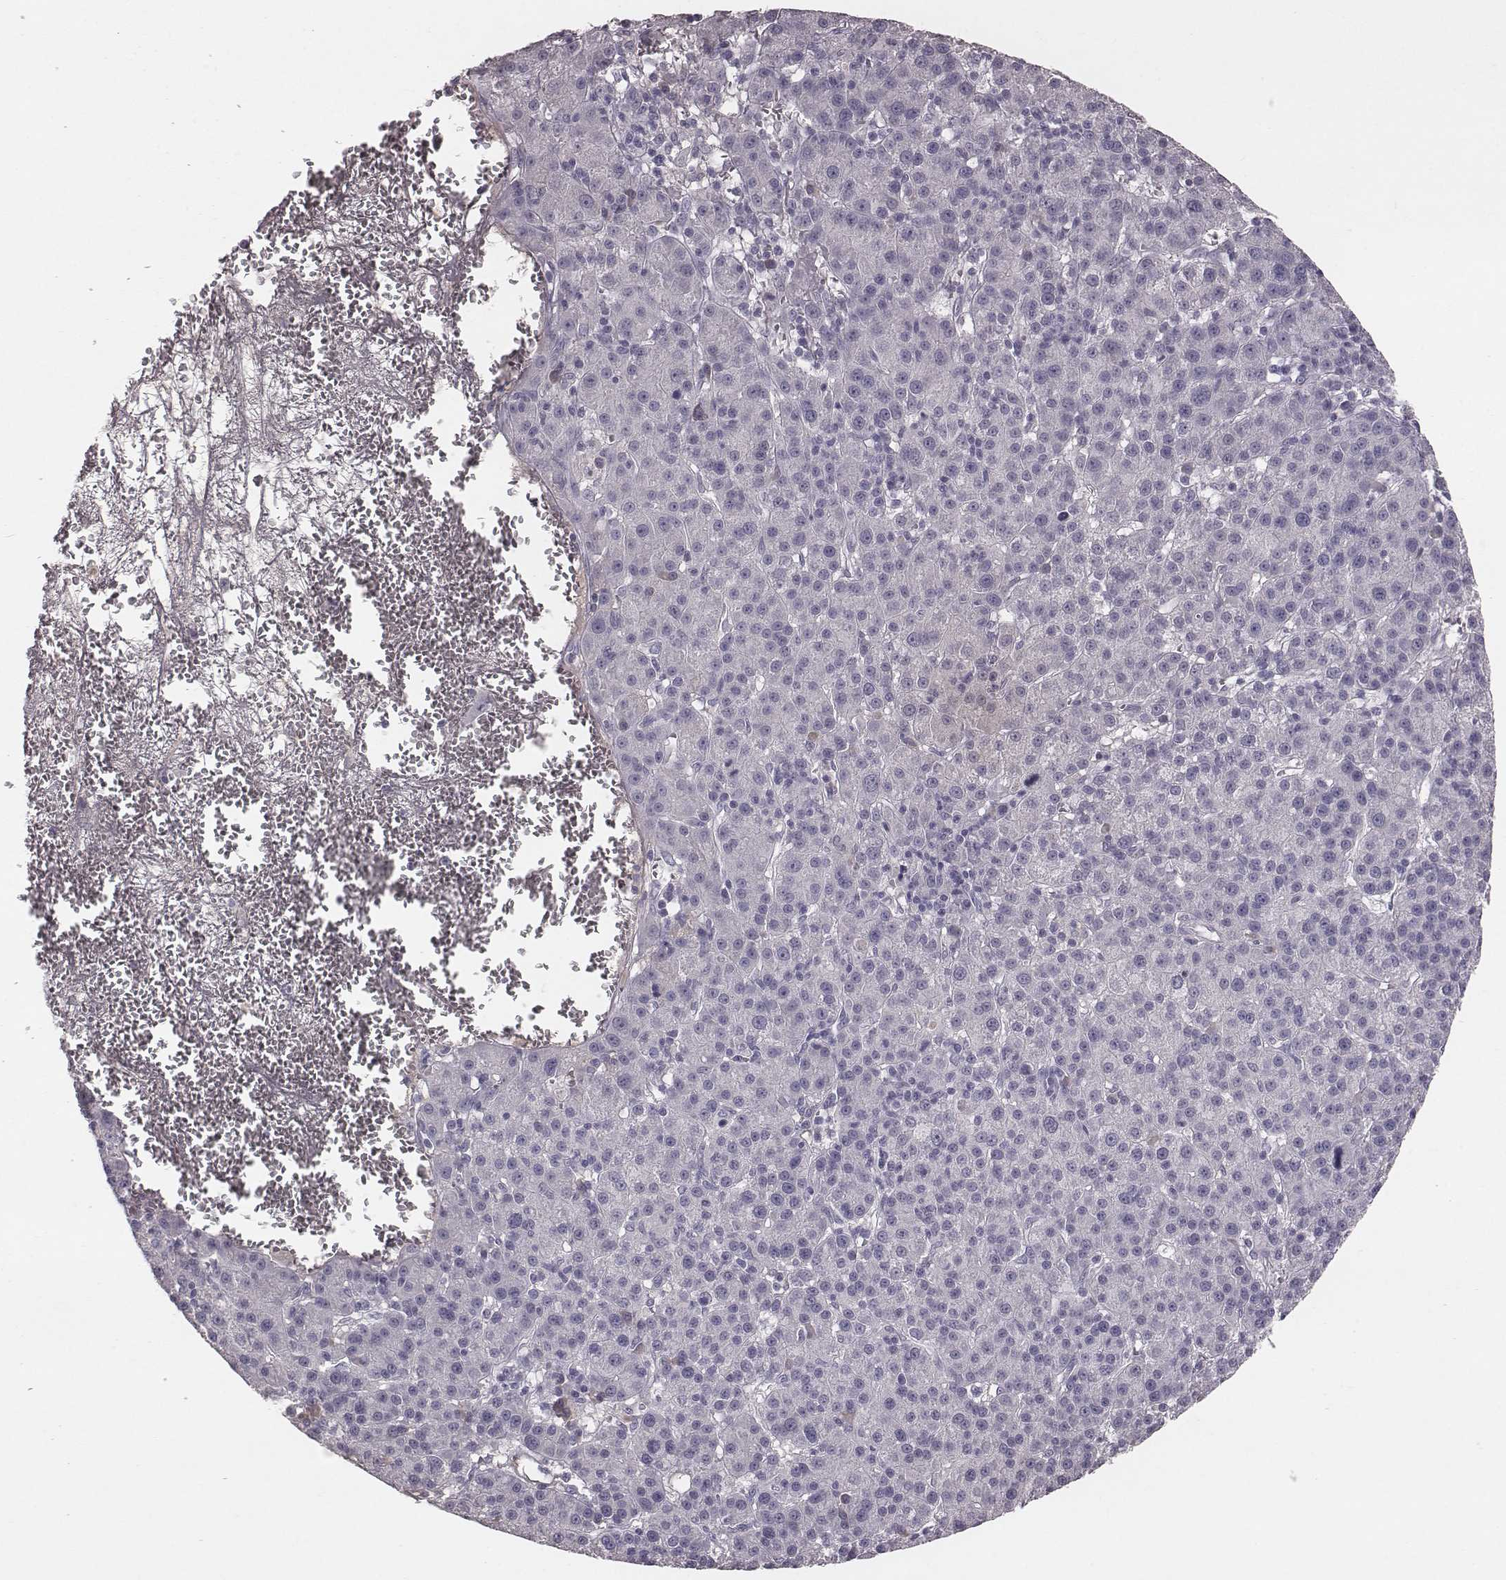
{"staining": {"intensity": "negative", "quantity": "none", "location": "none"}, "tissue": "liver cancer", "cell_type": "Tumor cells", "image_type": "cancer", "snomed": [{"axis": "morphology", "description": "Carcinoma, Hepatocellular, NOS"}, {"axis": "topography", "description": "Liver"}], "caption": "The histopathology image displays no staining of tumor cells in hepatocellular carcinoma (liver).", "gene": "SMIM24", "patient": {"sex": "female", "age": 60}}